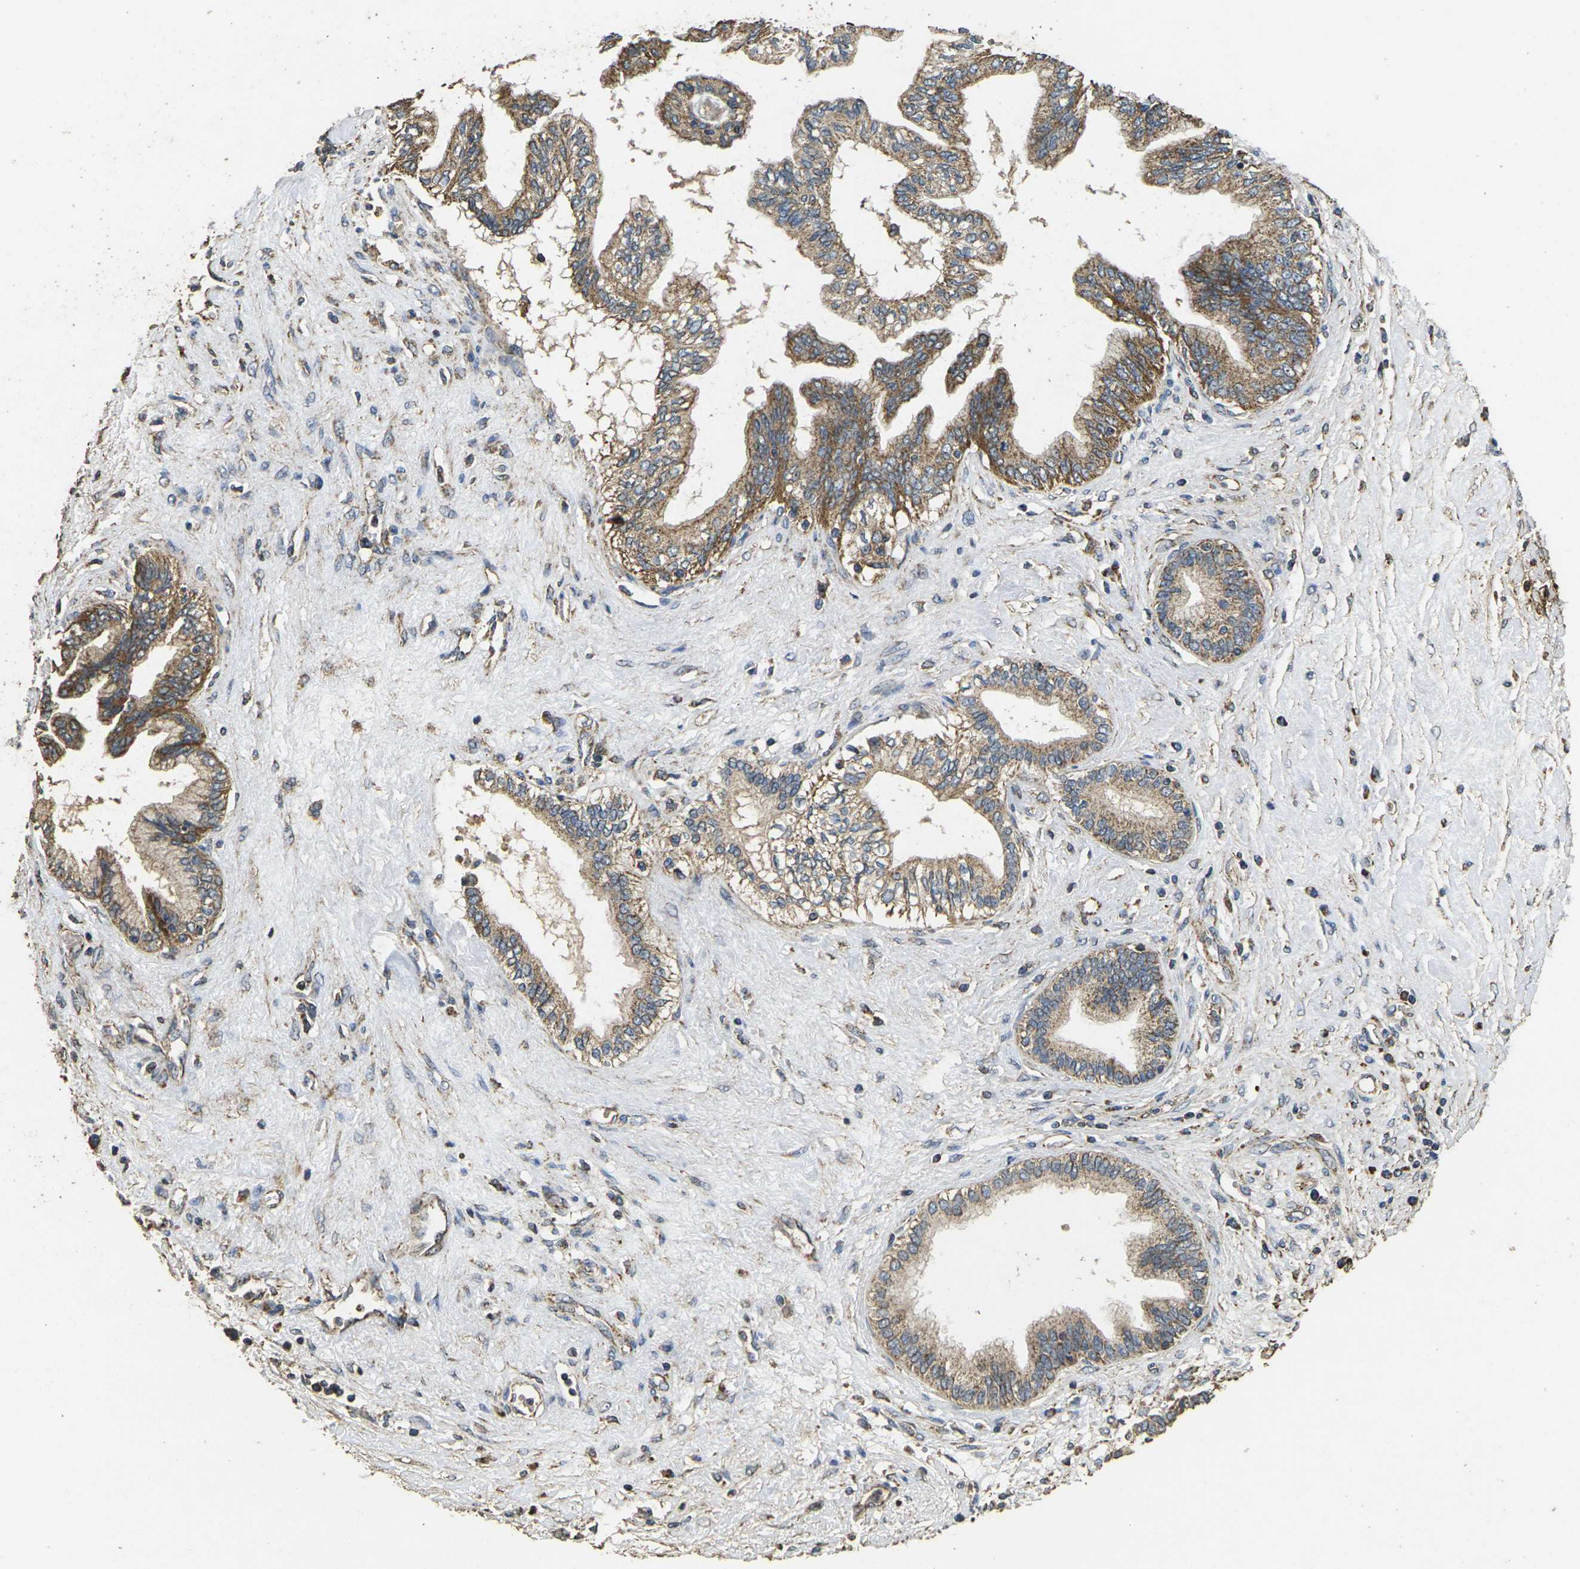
{"staining": {"intensity": "moderate", "quantity": ">75%", "location": "cytoplasmic/membranous"}, "tissue": "pancreatic cancer", "cell_type": "Tumor cells", "image_type": "cancer", "snomed": [{"axis": "morphology", "description": "Adenocarcinoma, NOS"}, {"axis": "topography", "description": "Pancreas"}], "caption": "Protein positivity by immunohistochemistry (IHC) exhibits moderate cytoplasmic/membranous positivity in about >75% of tumor cells in pancreatic cancer.", "gene": "MAPK11", "patient": {"sex": "female", "age": 70}}